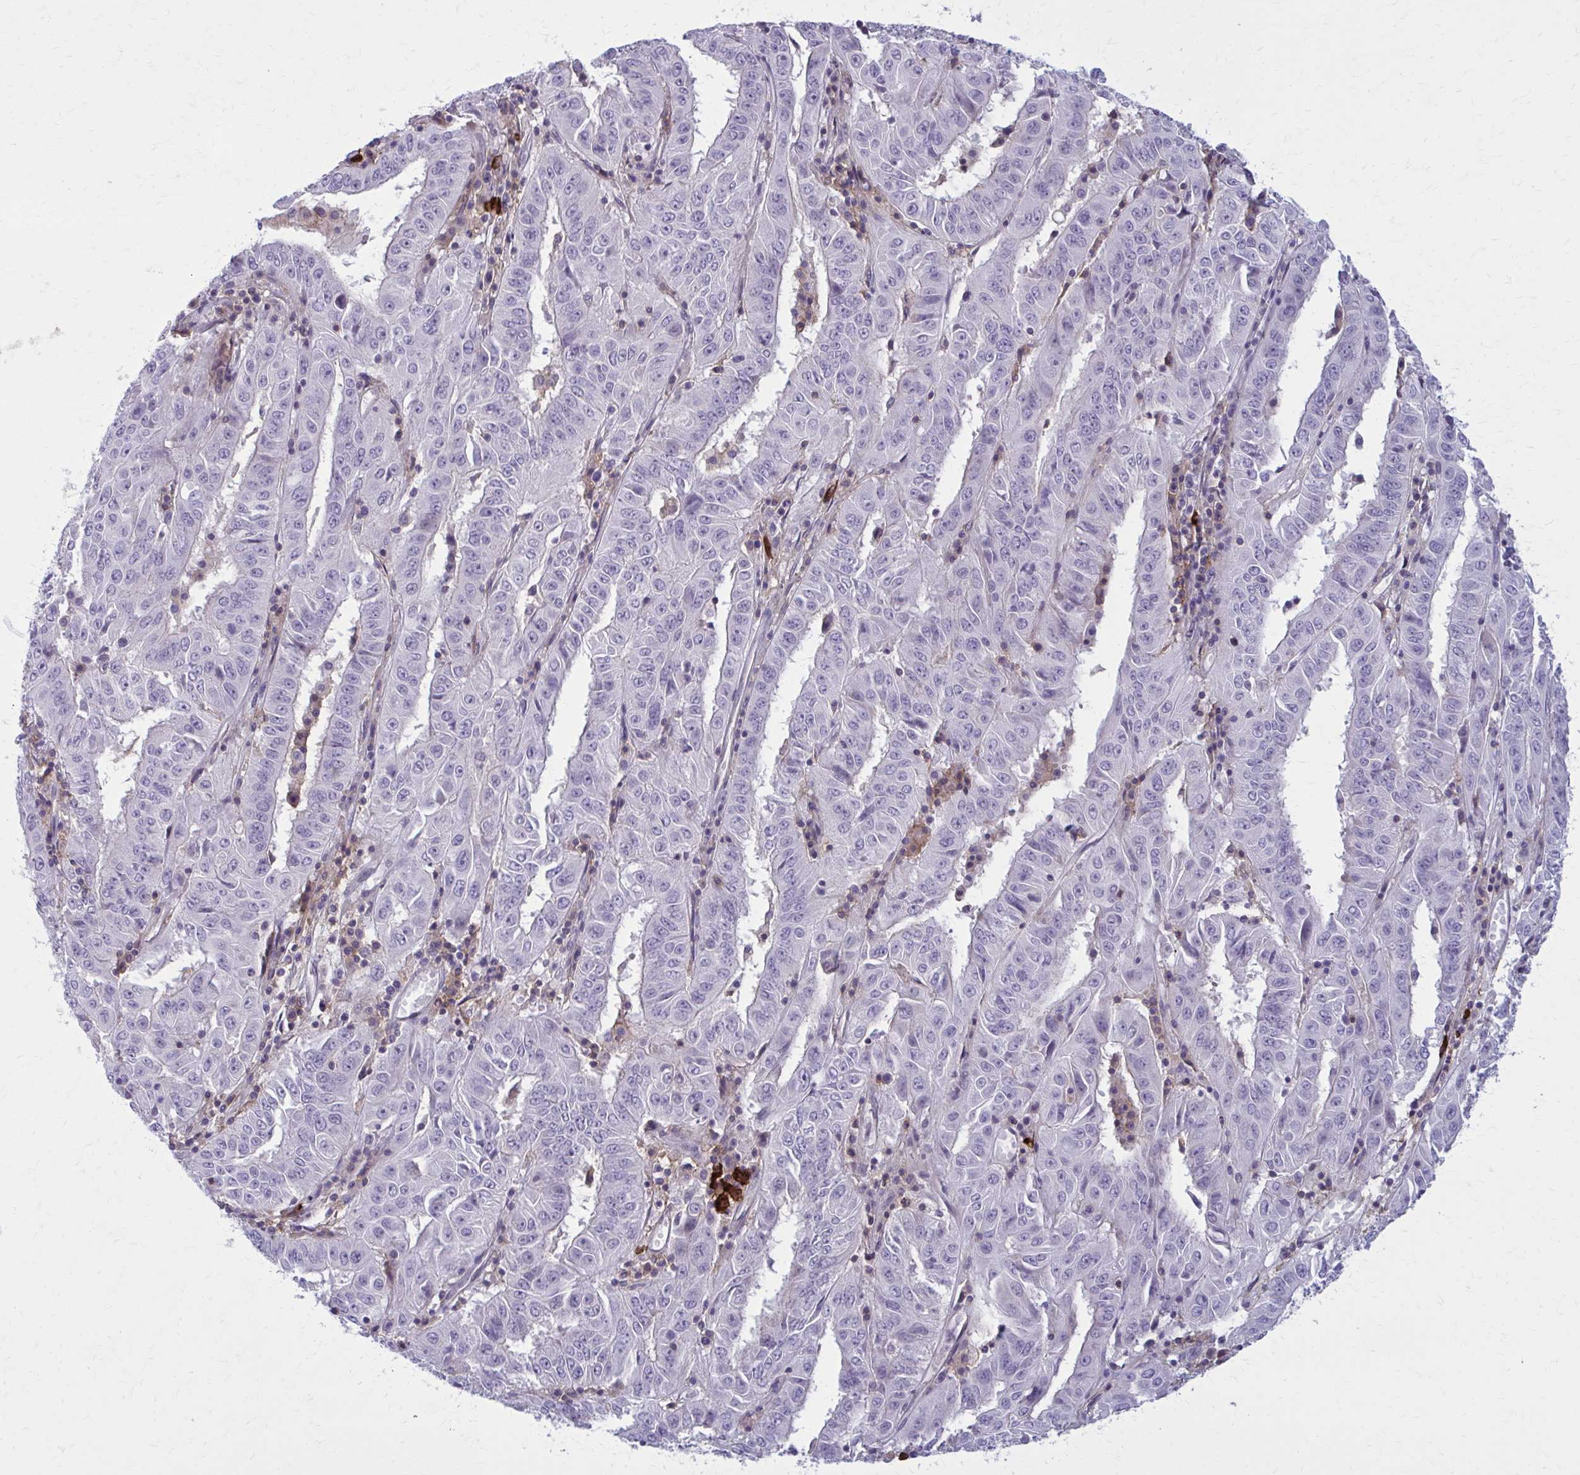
{"staining": {"intensity": "negative", "quantity": "none", "location": "none"}, "tissue": "pancreatic cancer", "cell_type": "Tumor cells", "image_type": "cancer", "snomed": [{"axis": "morphology", "description": "Adenocarcinoma, NOS"}, {"axis": "topography", "description": "Pancreas"}], "caption": "IHC histopathology image of neoplastic tissue: human pancreatic cancer stained with DAB reveals no significant protein expression in tumor cells.", "gene": "CD38", "patient": {"sex": "male", "age": 63}}